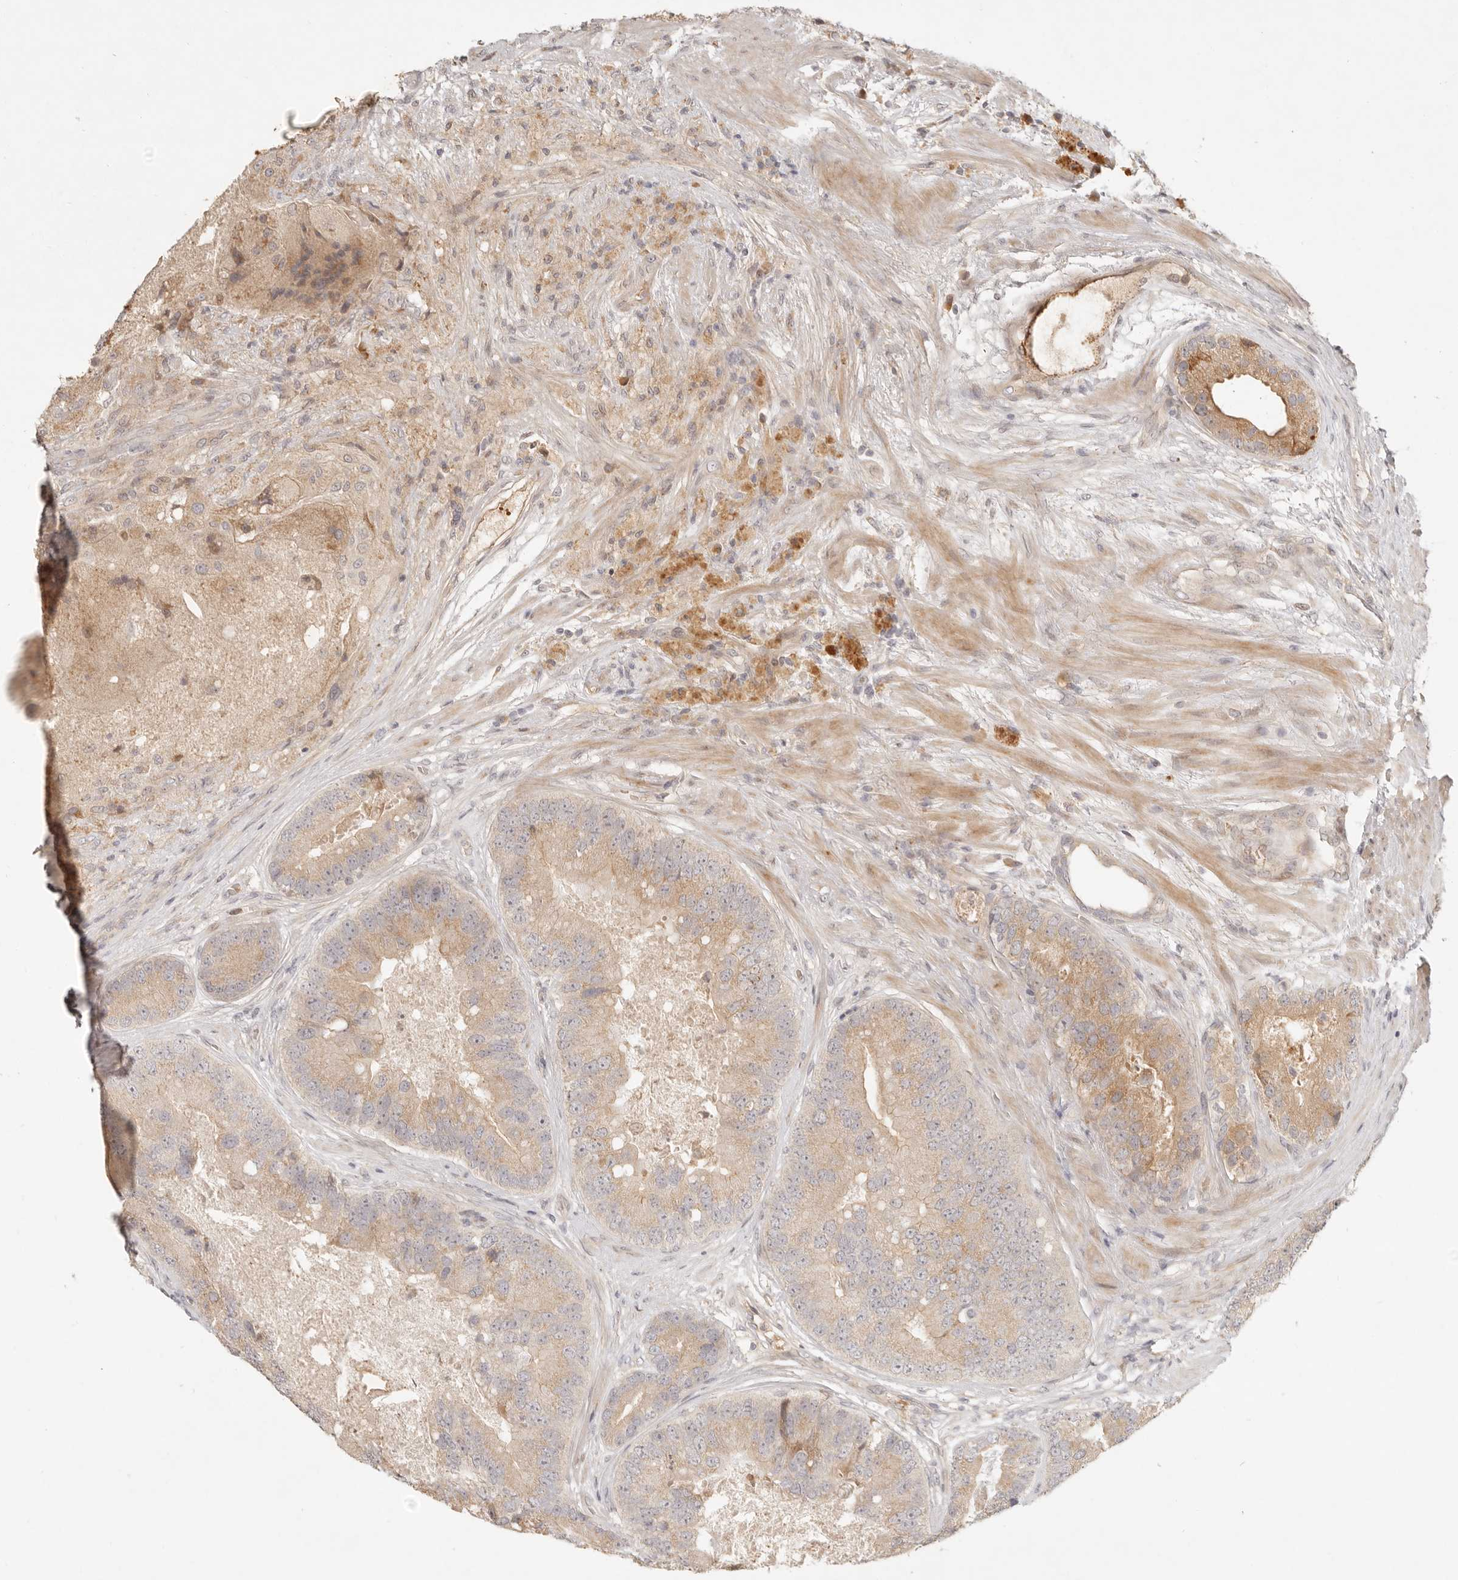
{"staining": {"intensity": "weak", "quantity": ">75%", "location": "cytoplasmic/membranous"}, "tissue": "prostate cancer", "cell_type": "Tumor cells", "image_type": "cancer", "snomed": [{"axis": "morphology", "description": "Adenocarcinoma, High grade"}, {"axis": "topography", "description": "Prostate"}], "caption": "Immunohistochemistry image of human high-grade adenocarcinoma (prostate) stained for a protein (brown), which shows low levels of weak cytoplasmic/membranous staining in approximately >75% of tumor cells.", "gene": "UBXN11", "patient": {"sex": "male", "age": 70}}